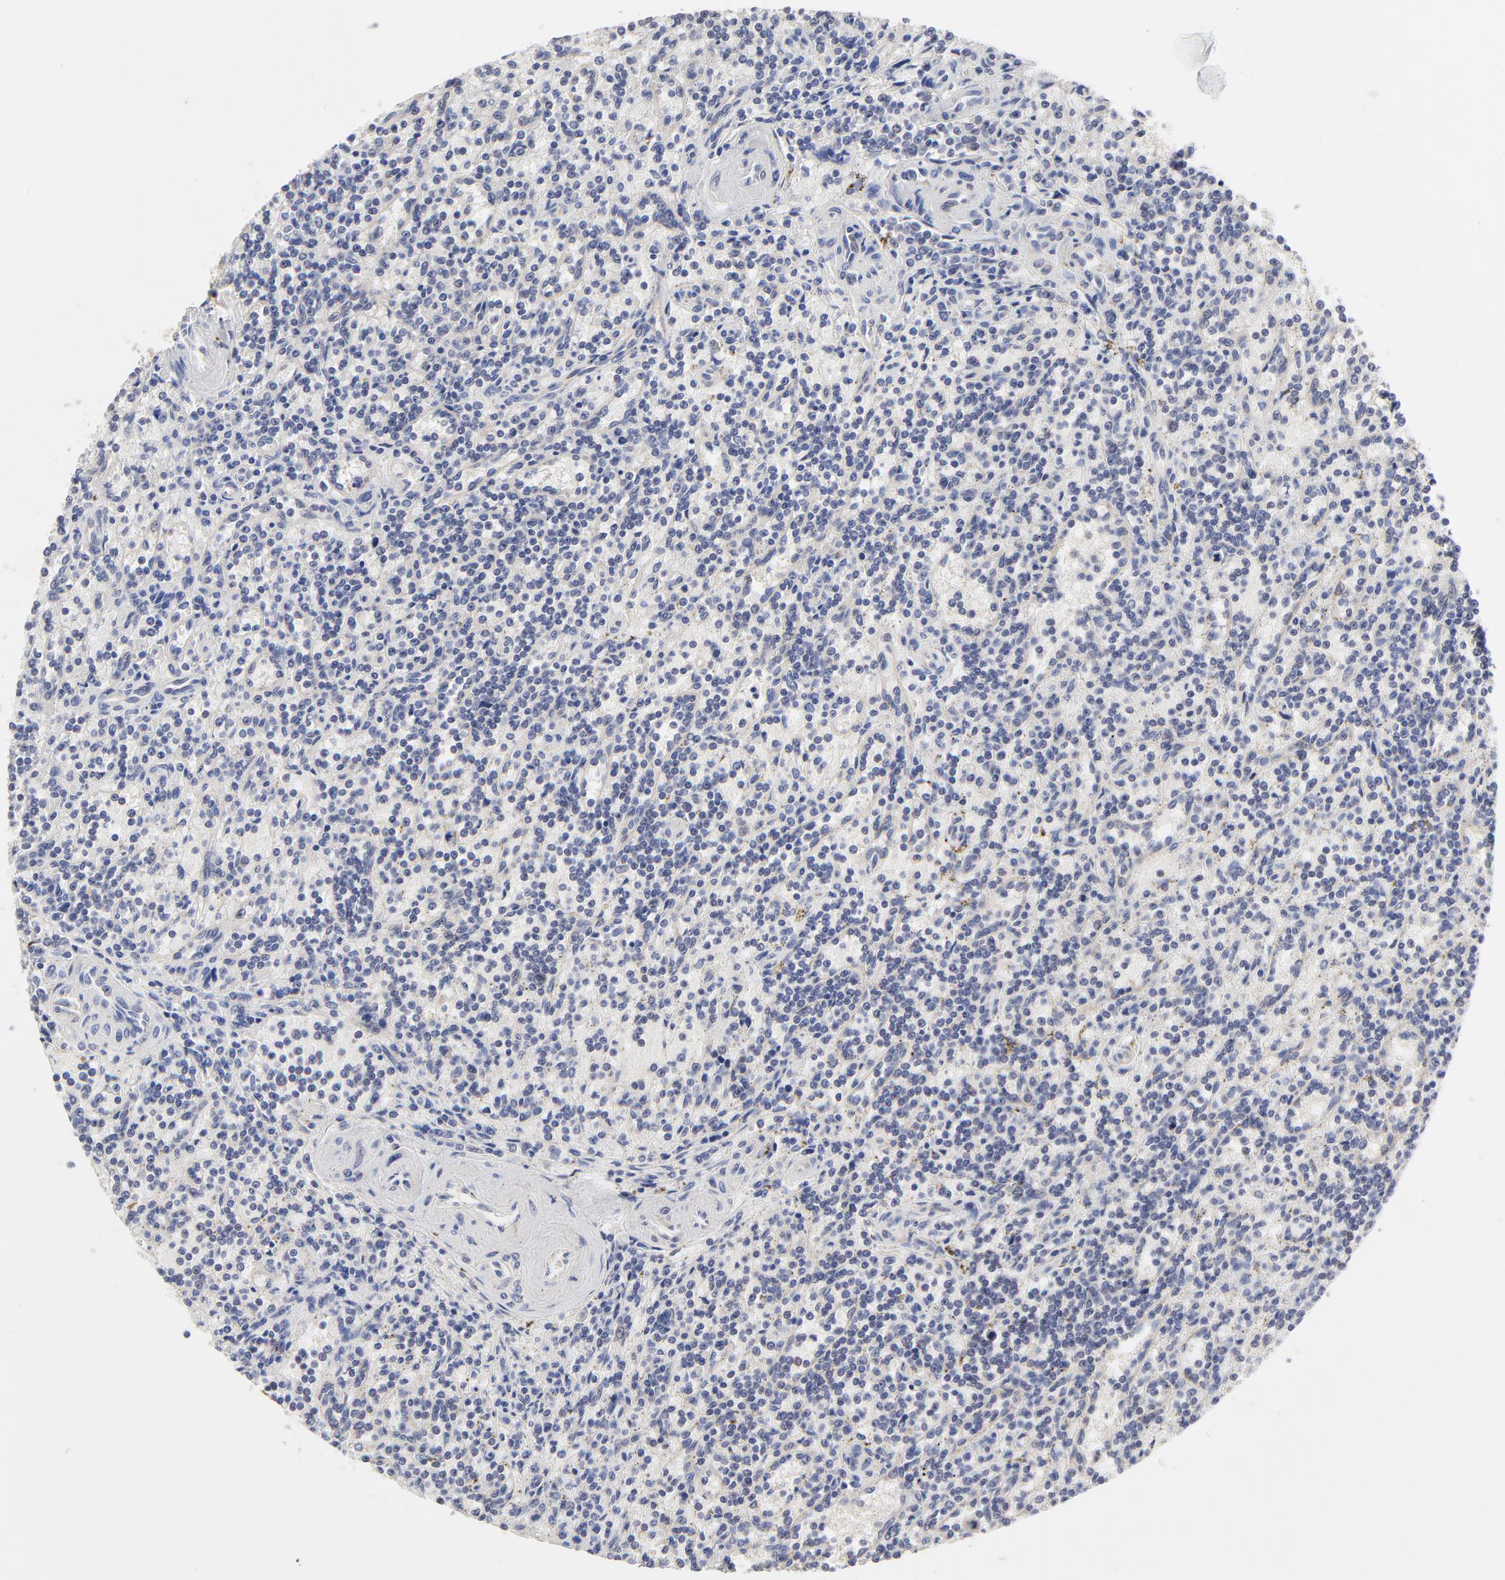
{"staining": {"intensity": "negative", "quantity": "none", "location": "none"}, "tissue": "lymphoma", "cell_type": "Tumor cells", "image_type": "cancer", "snomed": [{"axis": "morphology", "description": "Malignant lymphoma, non-Hodgkin's type, Low grade"}, {"axis": "topography", "description": "Spleen"}], "caption": "Immunohistochemistry (IHC) image of neoplastic tissue: human lymphoma stained with DAB demonstrates no significant protein expression in tumor cells.", "gene": "CCT2", "patient": {"sex": "male", "age": 73}}